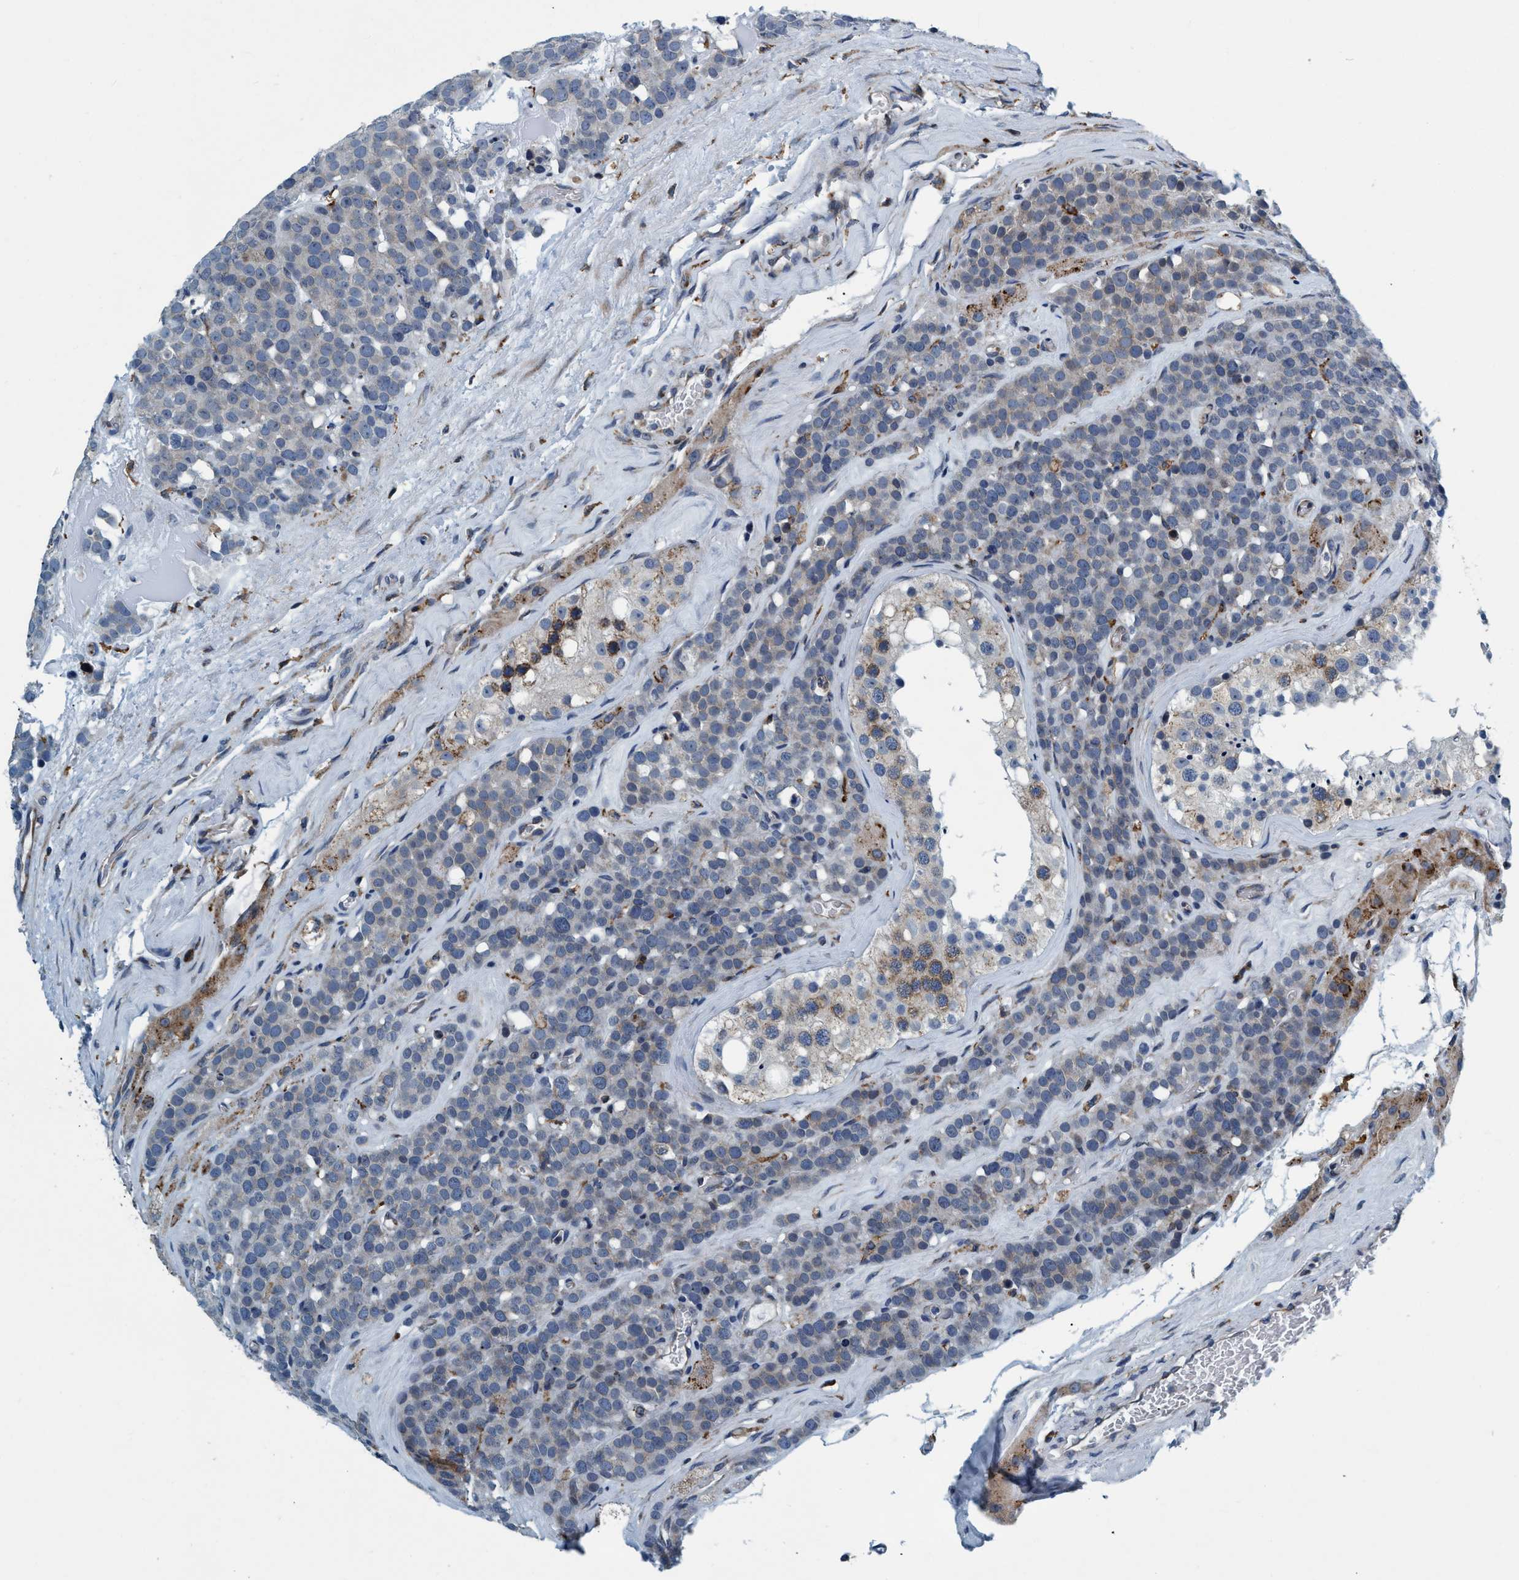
{"staining": {"intensity": "negative", "quantity": "none", "location": "none"}, "tissue": "testis cancer", "cell_type": "Tumor cells", "image_type": "cancer", "snomed": [{"axis": "morphology", "description": "Seminoma, NOS"}, {"axis": "topography", "description": "Testis"}], "caption": "An immunohistochemistry image of seminoma (testis) is shown. There is no staining in tumor cells of seminoma (testis).", "gene": "ARMC9", "patient": {"sex": "male", "age": 71}}